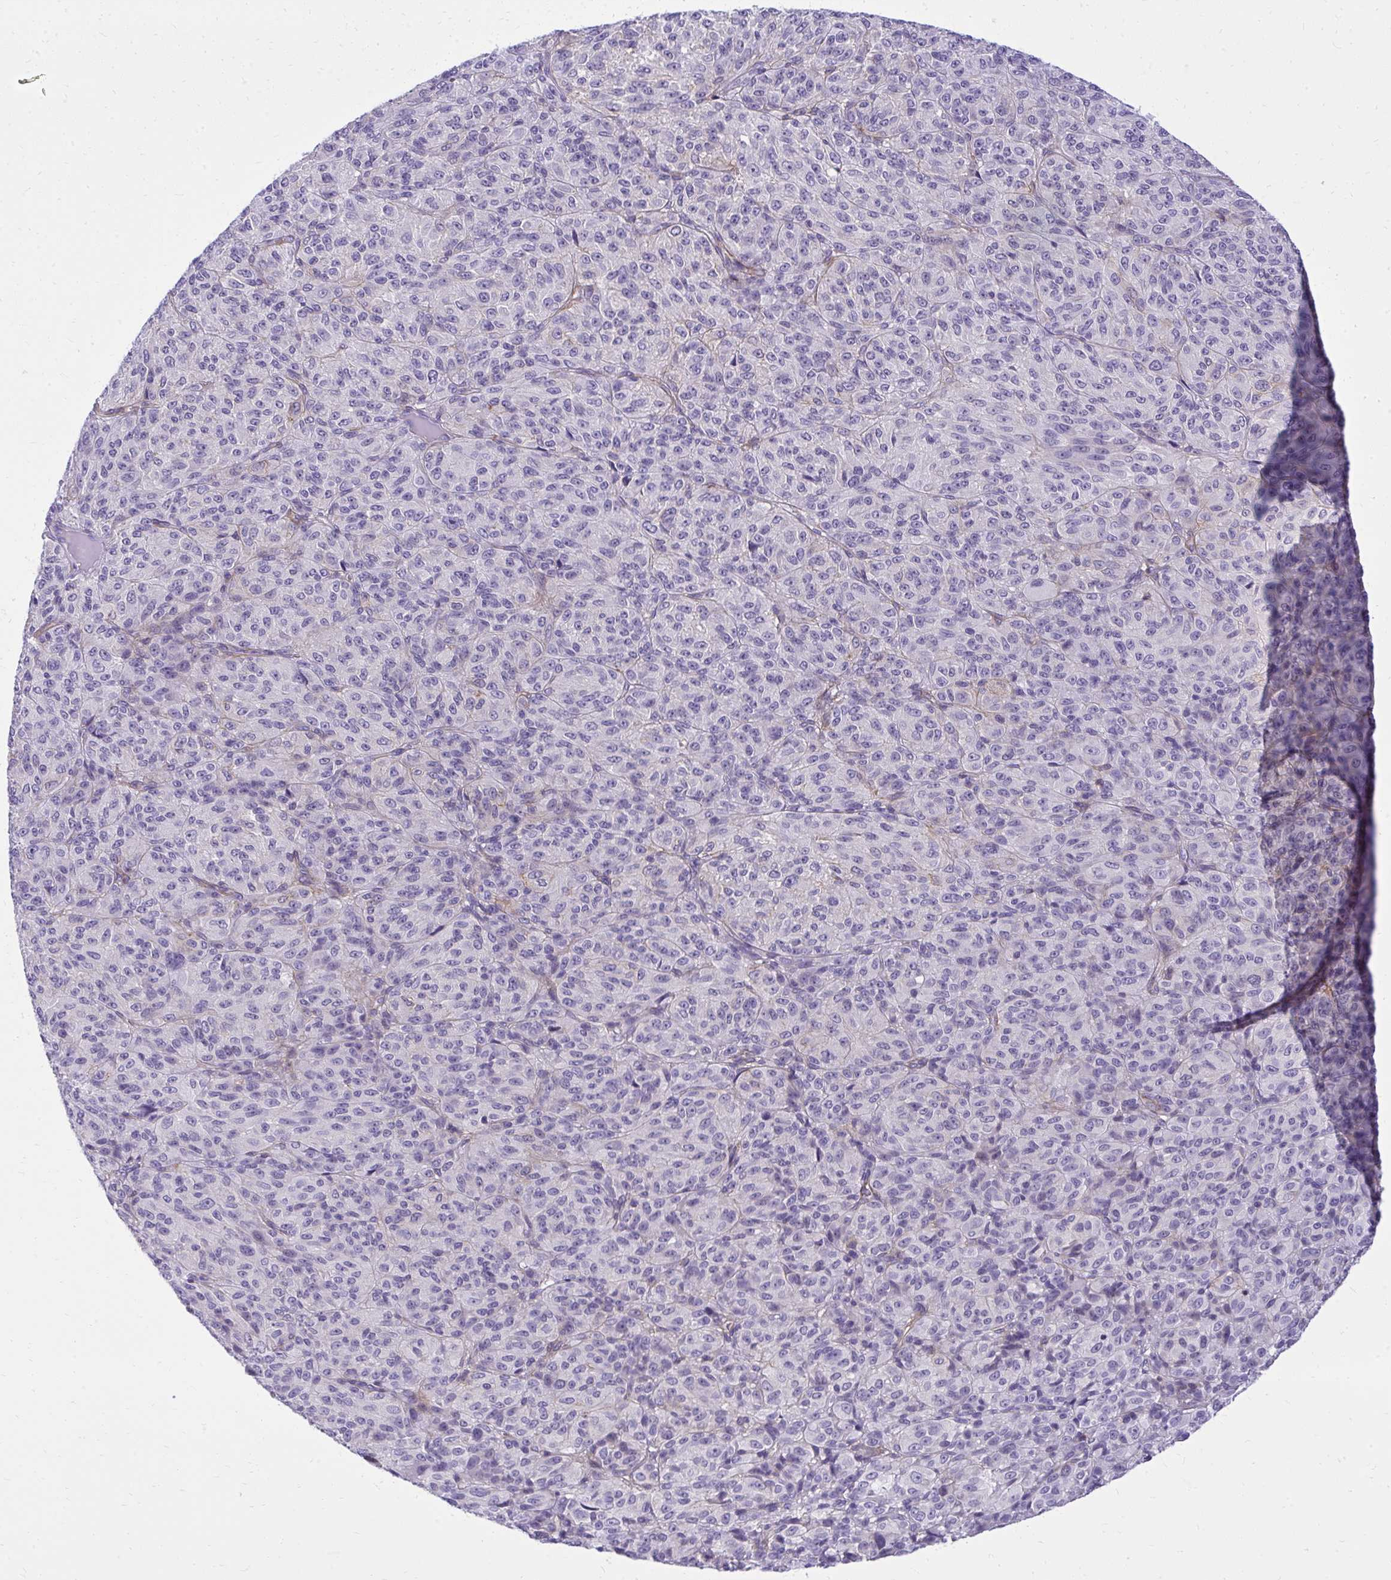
{"staining": {"intensity": "negative", "quantity": "none", "location": "none"}, "tissue": "melanoma", "cell_type": "Tumor cells", "image_type": "cancer", "snomed": [{"axis": "morphology", "description": "Malignant melanoma, Metastatic site"}, {"axis": "topography", "description": "Brain"}], "caption": "Melanoma stained for a protein using immunohistochemistry (IHC) displays no expression tumor cells.", "gene": "GPRIN3", "patient": {"sex": "female", "age": 56}}